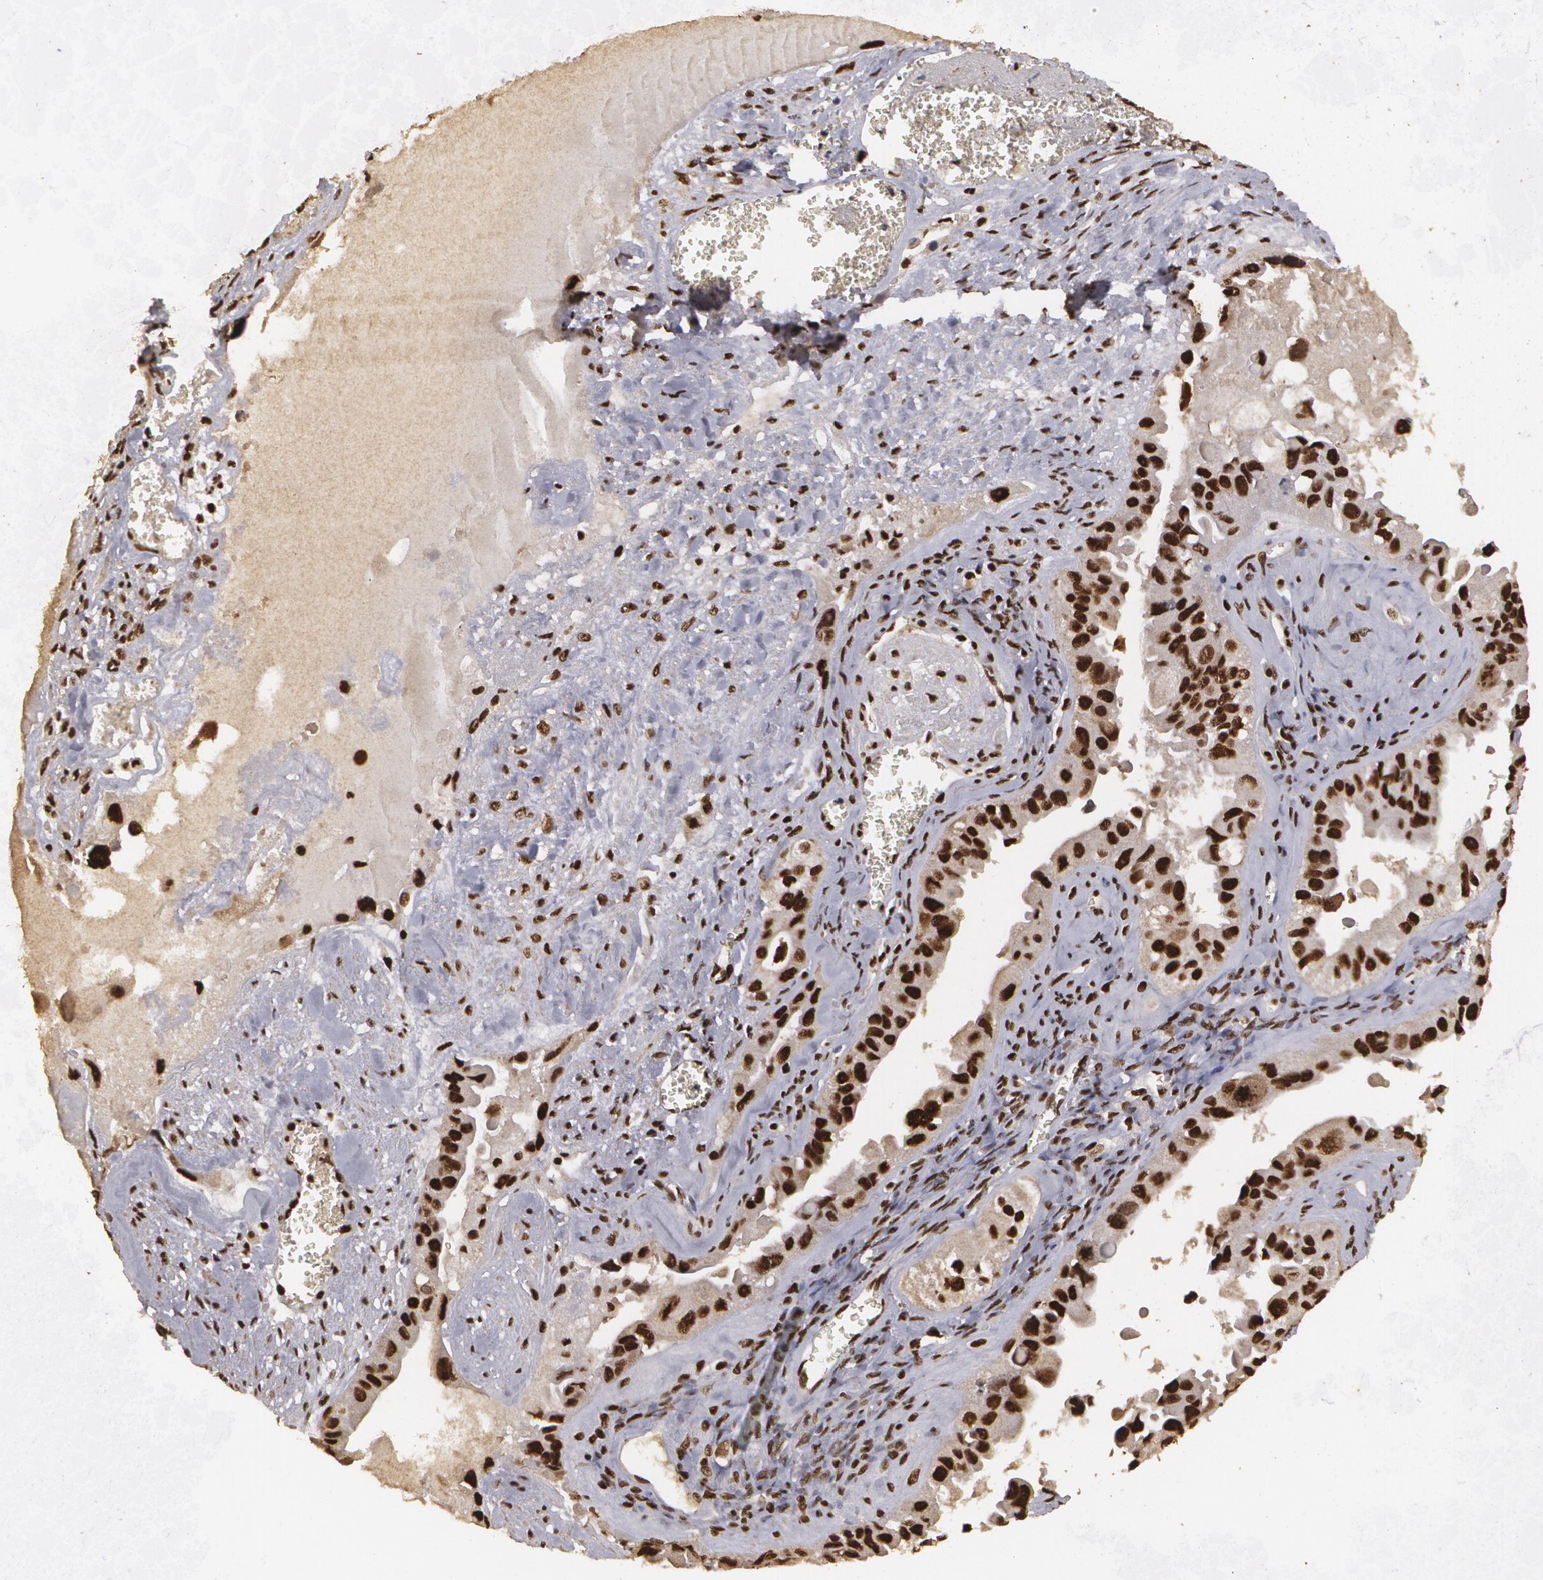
{"staining": {"intensity": "strong", "quantity": ">75%", "location": "cytoplasmic/membranous,nuclear"}, "tissue": "ovarian cancer", "cell_type": "Tumor cells", "image_type": "cancer", "snomed": [{"axis": "morphology", "description": "Carcinoma, endometroid"}, {"axis": "topography", "description": "Ovary"}], "caption": "Protein staining reveals strong cytoplasmic/membranous and nuclear expression in approximately >75% of tumor cells in ovarian endometroid carcinoma.", "gene": "RCOR1", "patient": {"sex": "female", "age": 85}}